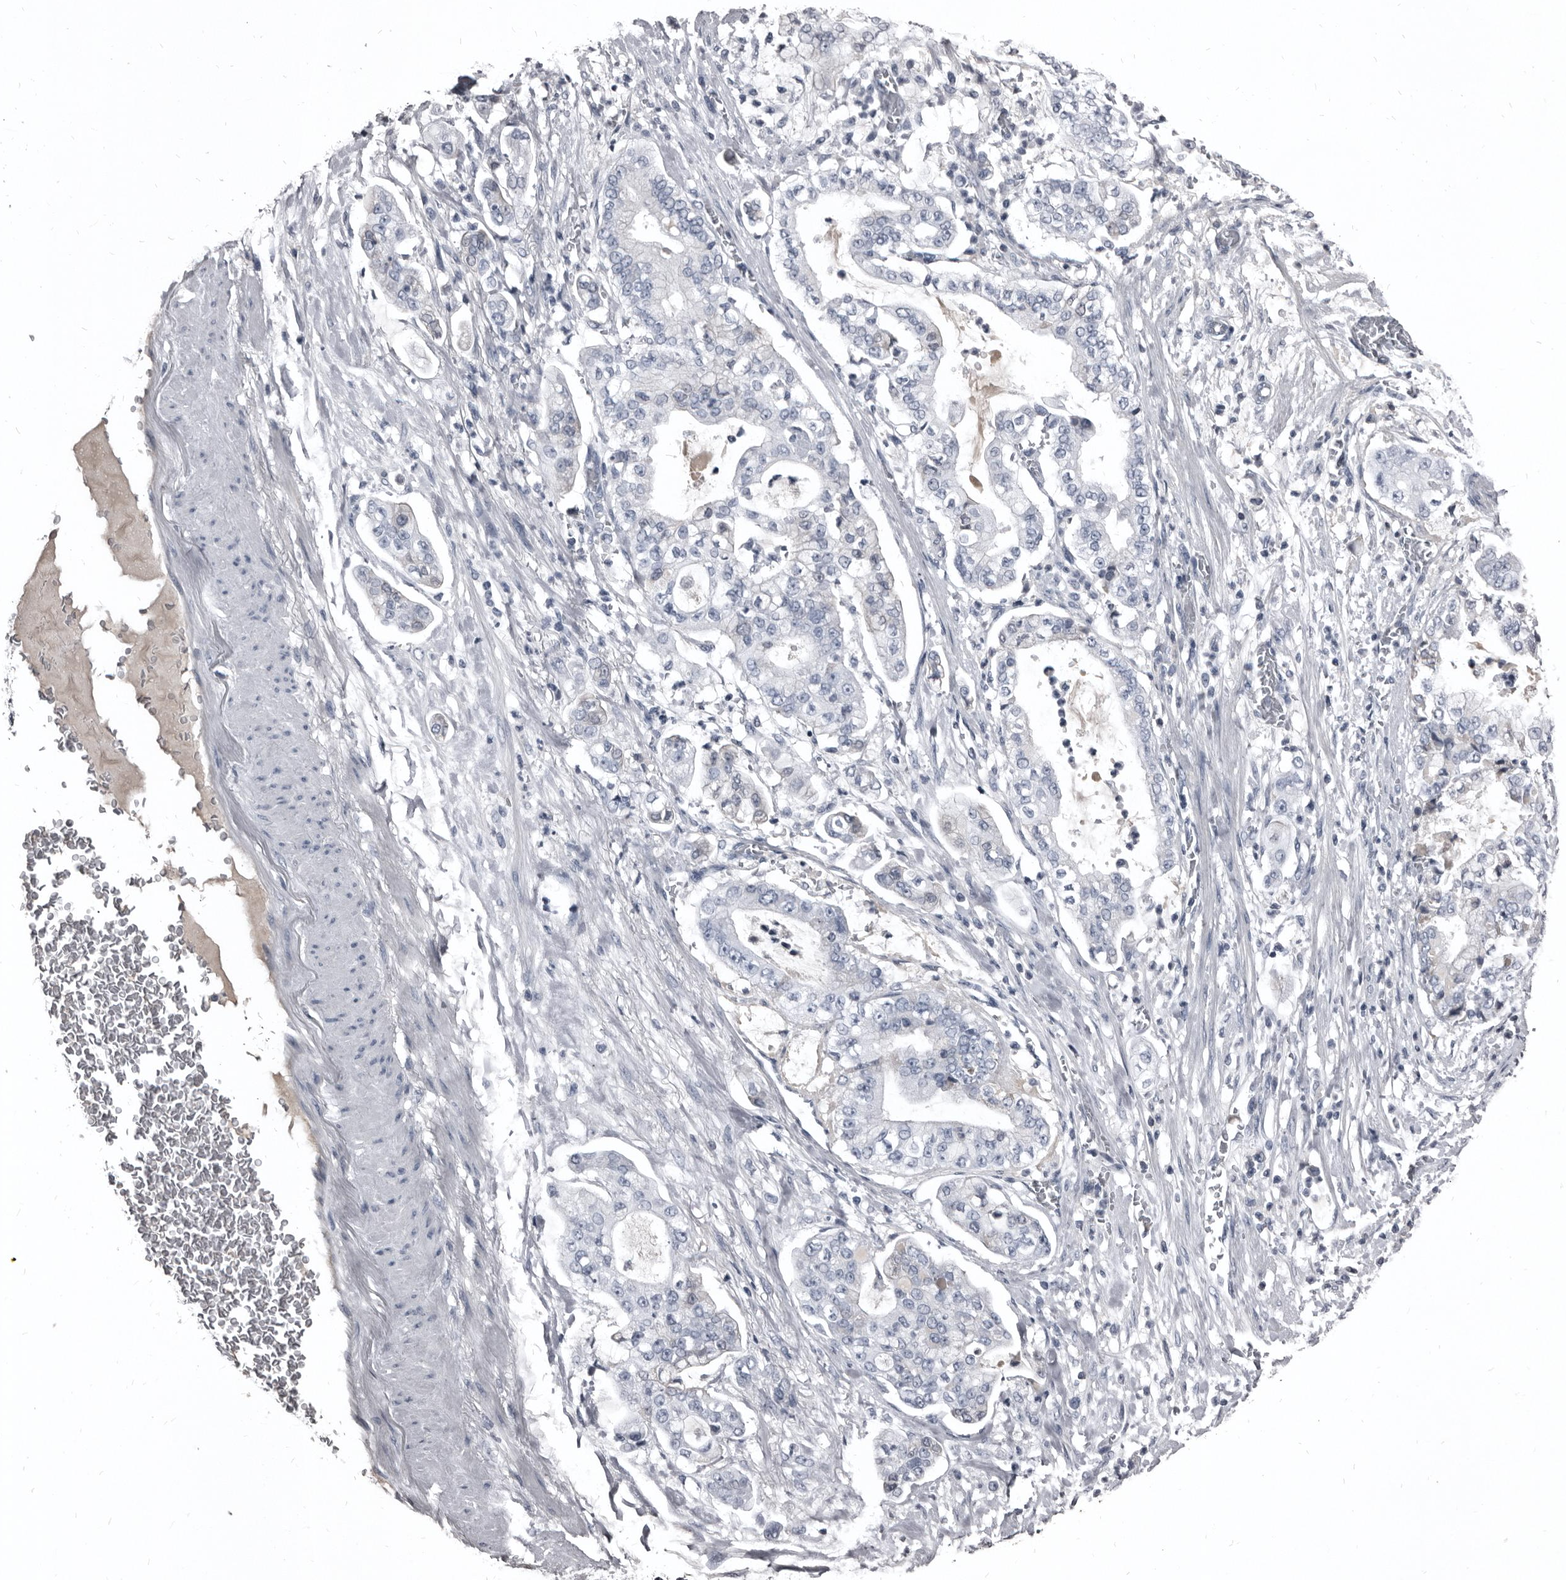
{"staining": {"intensity": "moderate", "quantity": "<25%", "location": "cytoplasmic/membranous"}, "tissue": "stomach cancer", "cell_type": "Tumor cells", "image_type": "cancer", "snomed": [{"axis": "morphology", "description": "Adenocarcinoma, NOS"}, {"axis": "topography", "description": "Stomach"}], "caption": "Moderate cytoplasmic/membranous staining is appreciated in approximately <25% of tumor cells in adenocarcinoma (stomach). The protein is stained brown, and the nuclei are stained in blue (DAB (3,3'-diaminobenzidine) IHC with brightfield microscopy, high magnification).", "gene": "GREB1", "patient": {"sex": "male", "age": 76}}